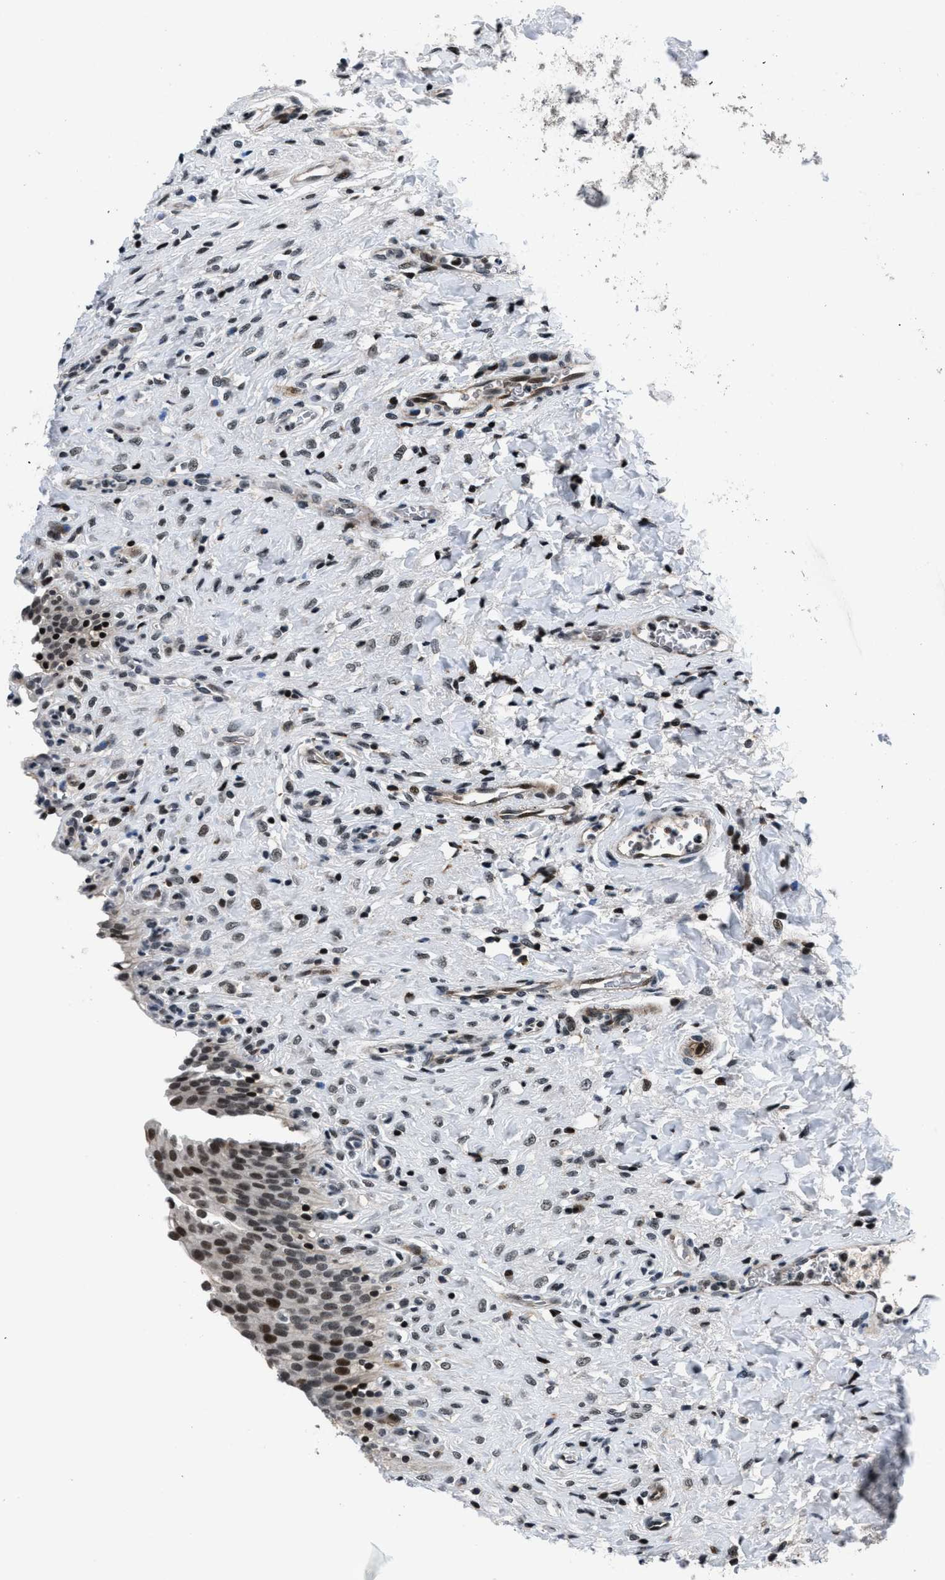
{"staining": {"intensity": "strong", "quantity": ">75%", "location": "nuclear"}, "tissue": "urinary bladder", "cell_type": "Urothelial cells", "image_type": "normal", "snomed": [{"axis": "morphology", "description": "Urothelial carcinoma, High grade"}, {"axis": "topography", "description": "Urinary bladder"}], "caption": "Urinary bladder stained with DAB (3,3'-diaminobenzidine) immunohistochemistry shows high levels of strong nuclear staining in approximately >75% of urothelial cells.", "gene": "SMARCB1", "patient": {"sex": "male", "age": 46}}